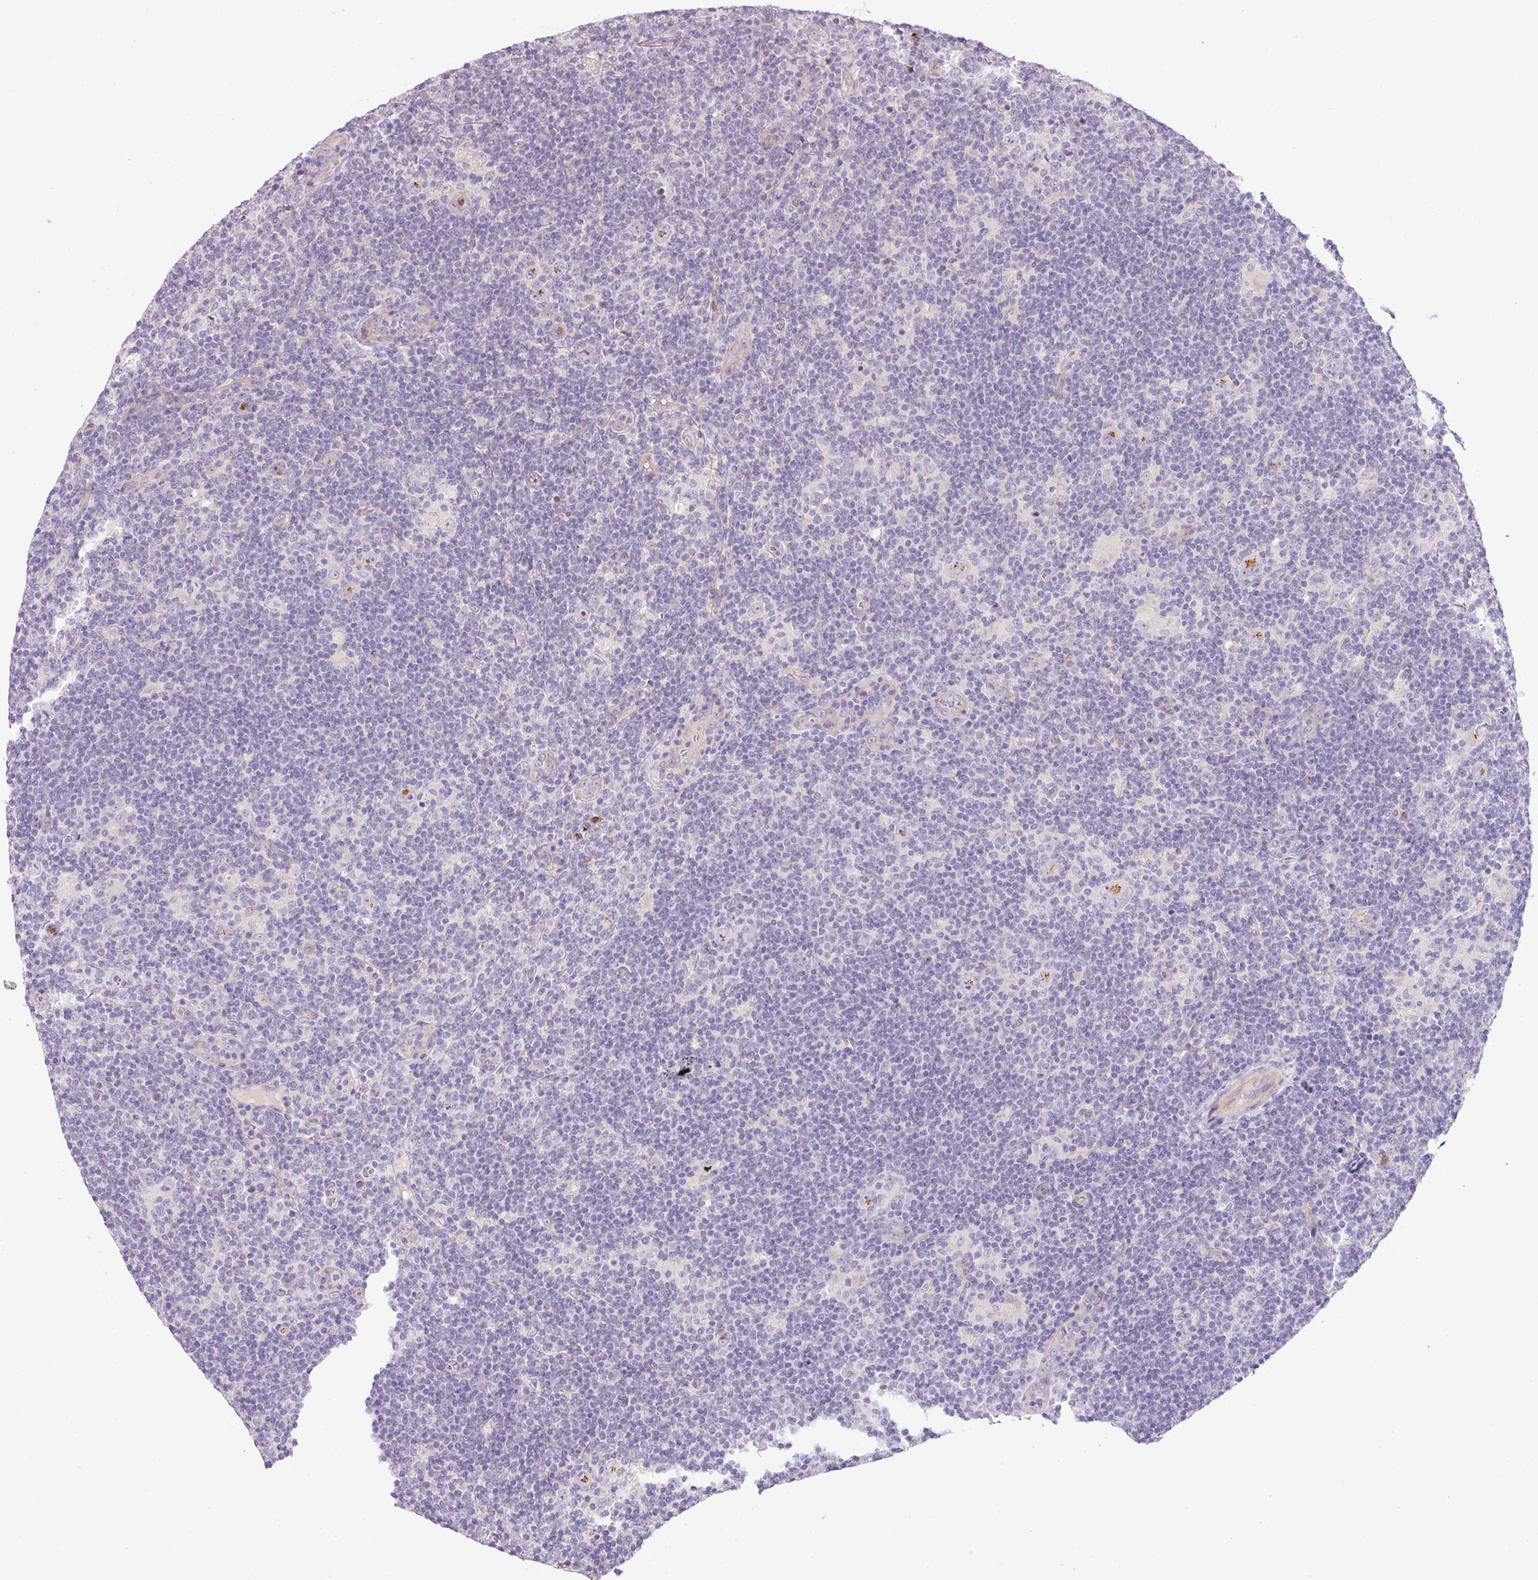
{"staining": {"intensity": "negative", "quantity": "none", "location": "none"}, "tissue": "lymphoma", "cell_type": "Tumor cells", "image_type": "cancer", "snomed": [{"axis": "morphology", "description": "Hodgkin's disease, NOS"}, {"axis": "topography", "description": "Lymph node"}], "caption": "This is an immunohistochemistry (IHC) histopathology image of human lymphoma. There is no expression in tumor cells.", "gene": "NBPF11", "patient": {"sex": "female", "age": 57}}